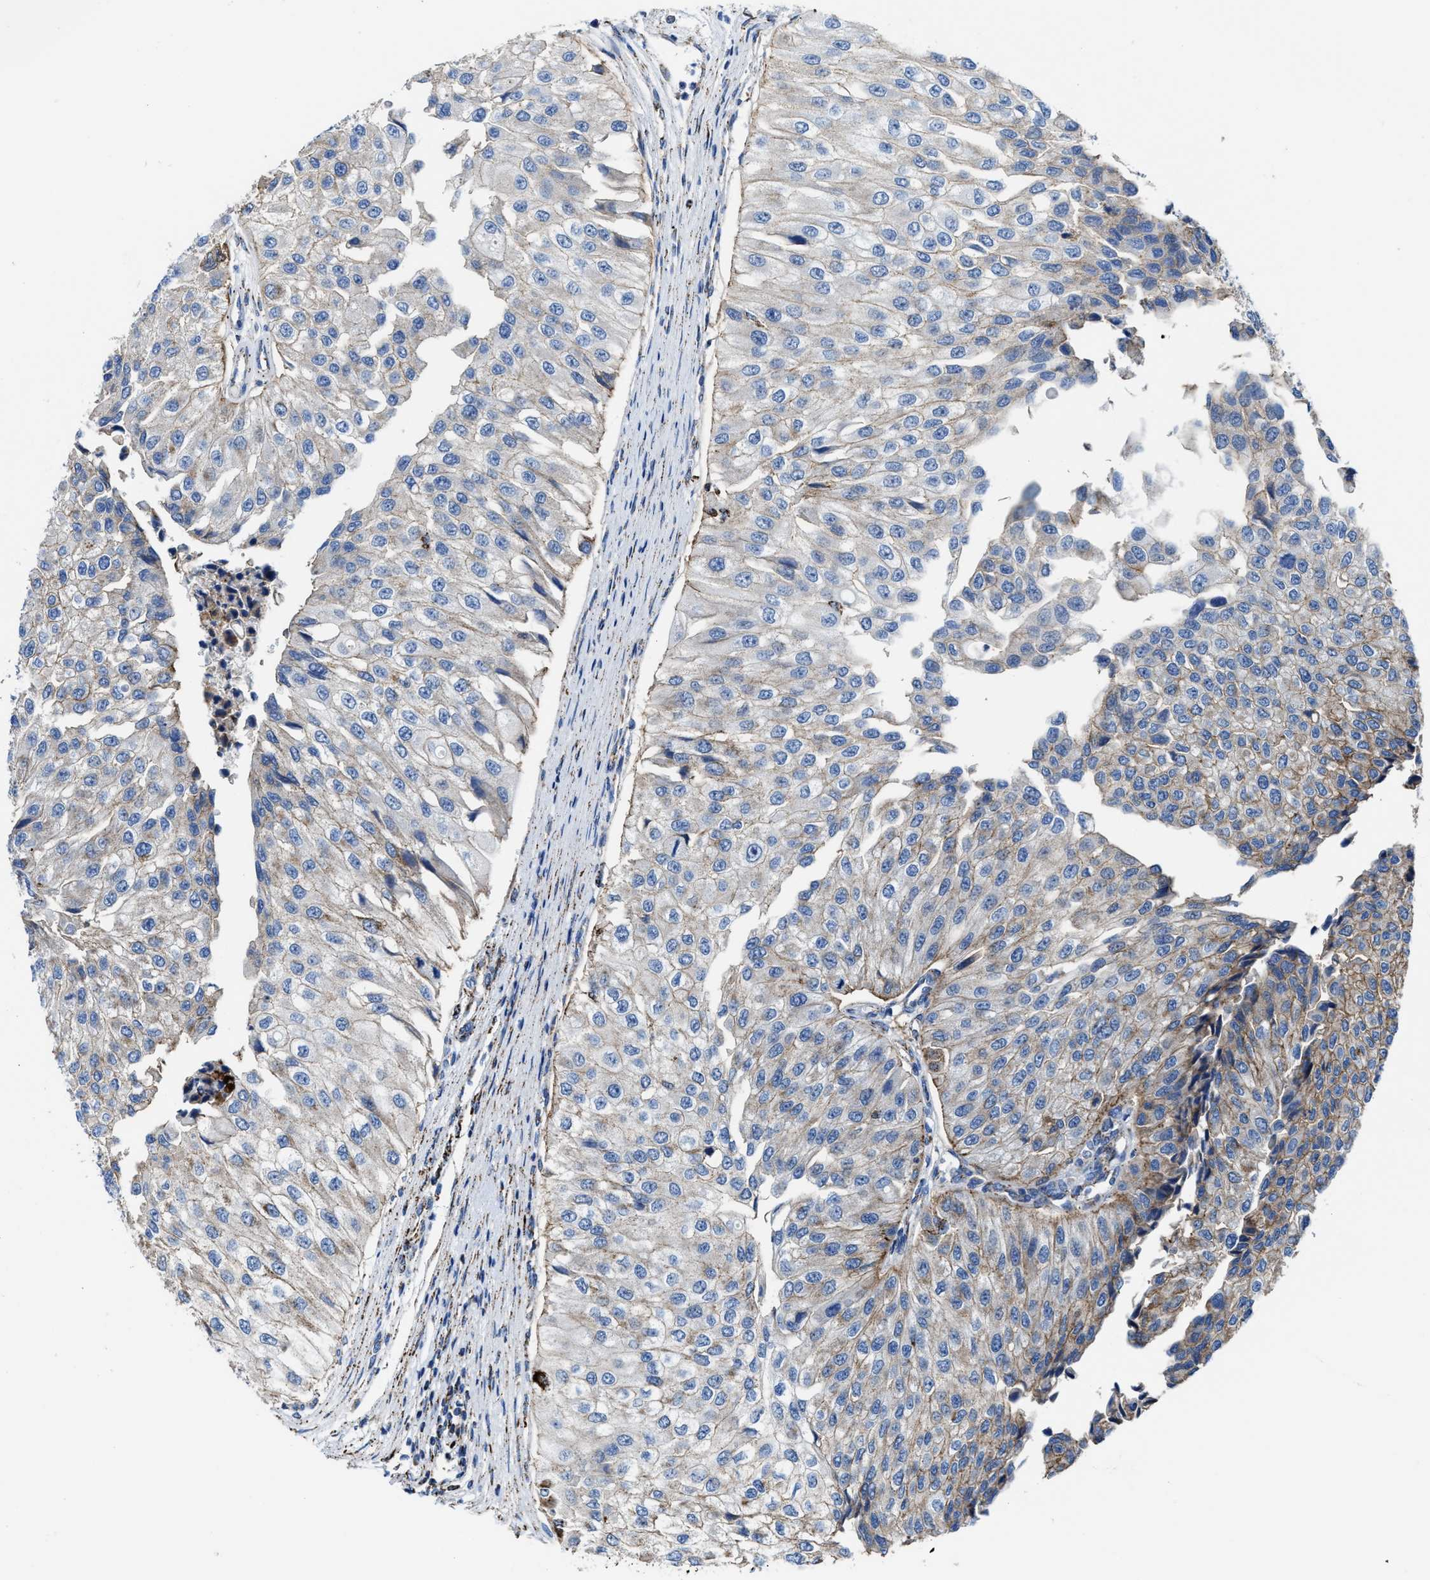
{"staining": {"intensity": "weak", "quantity": "25%-75%", "location": "cytoplasmic/membranous"}, "tissue": "urothelial cancer", "cell_type": "Tumor cells", "image_type": "cancer", "snomed": [{"axis": "morphology", "description": "Urothelial carcinoma, High grade"}, {"axis": "topography", "description": "Kidney"}, {"axis": "topography", "description": "Urinary bladder"}], "caption": "IHC micrograph of neoplastic tissue: human urothelial carcinoma (high-grade) stained using immunohistochemistry displays low levels of weak protein expression localized specifically in the cytoplasmic/membranous of tumor cells, appearing as a cytoplasmic/membranous brown color.", "gene": "ALDH1B1", "patient": {"sex": "male", "age": 77}}